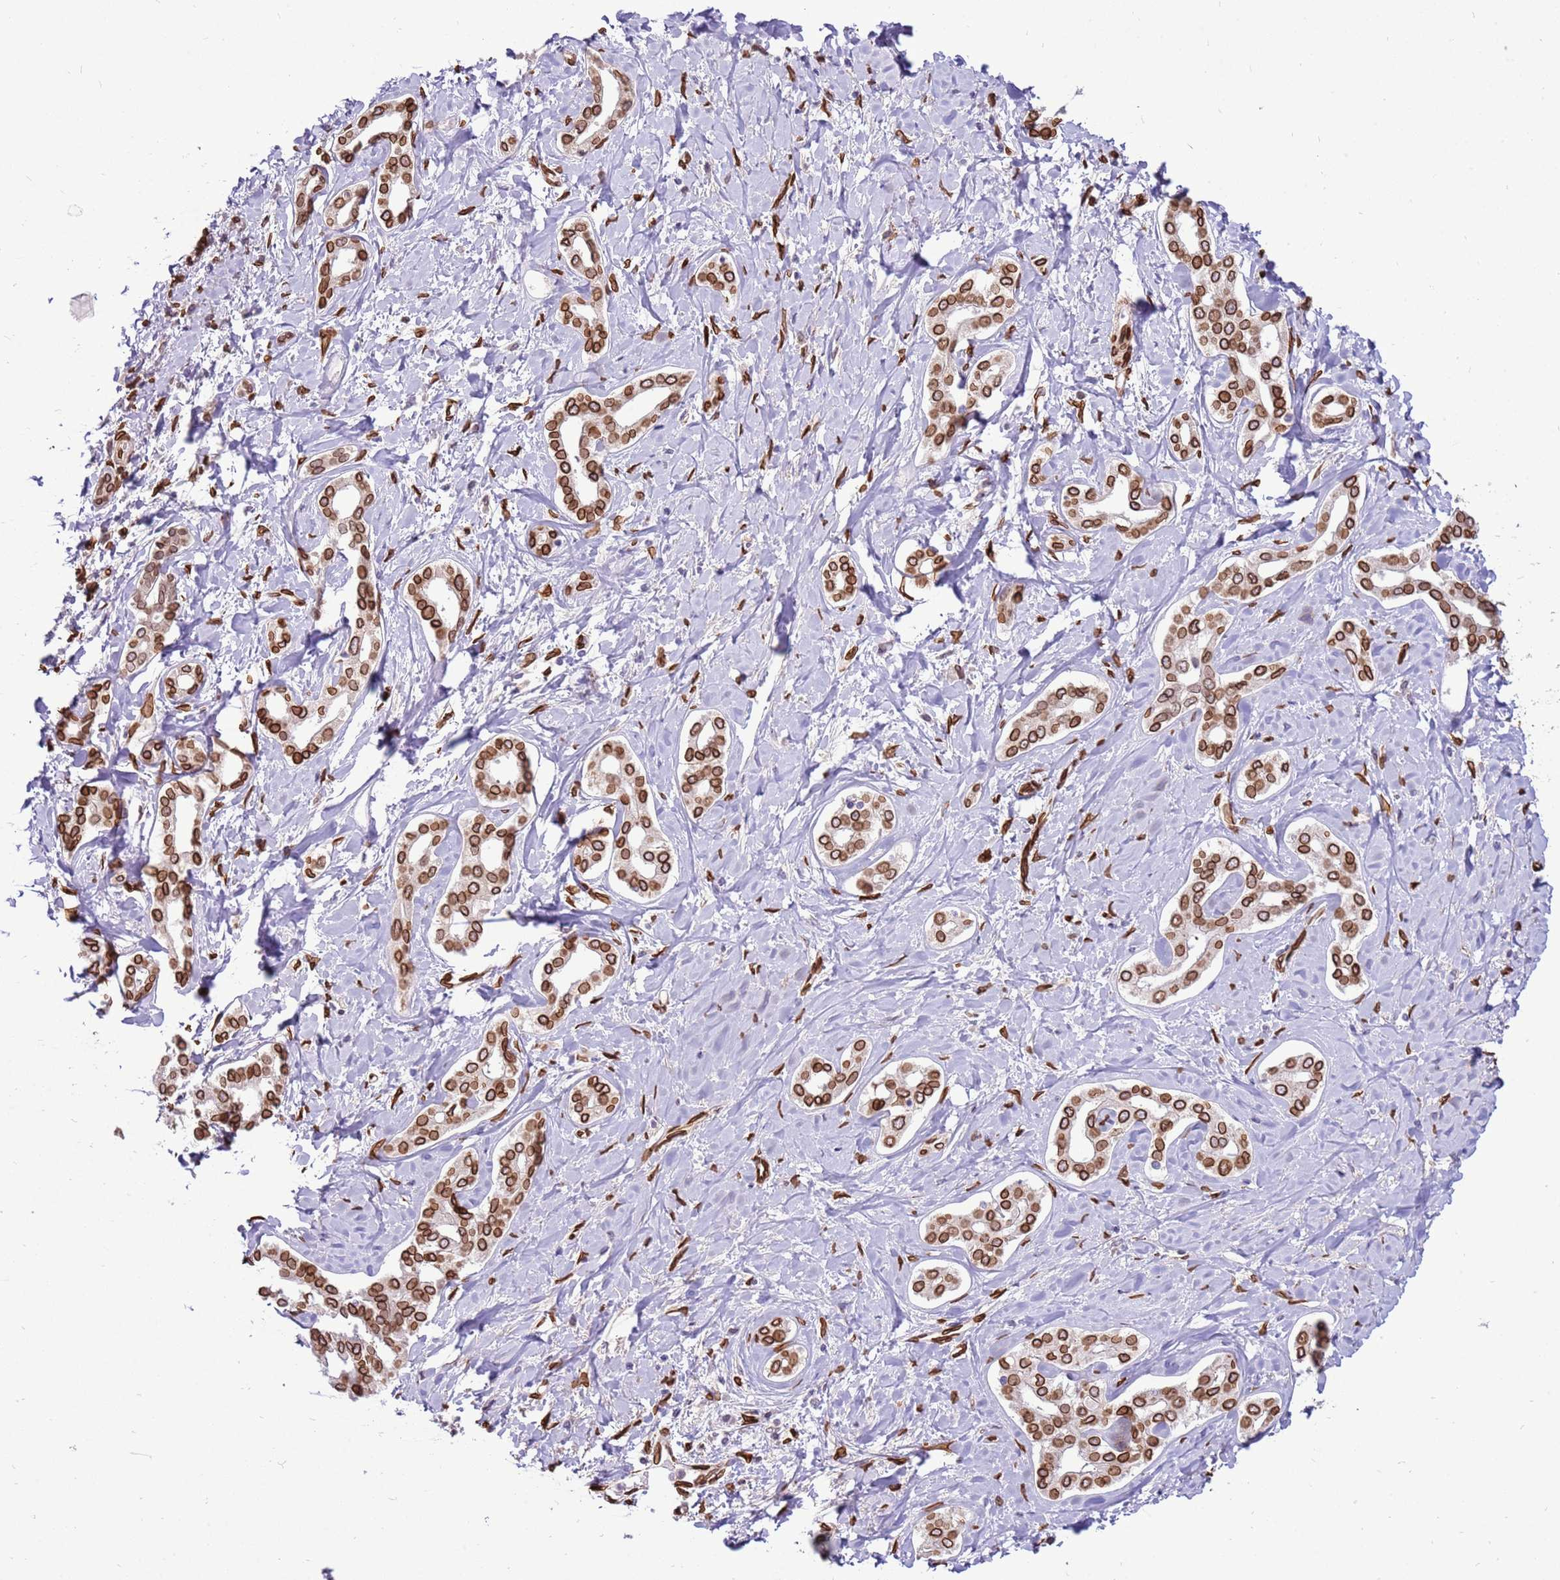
{"staining": {"intensity": "strong", "quantity": ">75%", "location": "cytoplasmic/membranous,nuclear"}, "tissue": "liver cancer", "cell_type": "Tumor cells", "image_type": "cancer", "snomed": [{"axis": "morphology", "description": "Cholangiocarcinoma"}, {"axis": "topography", "description": "Liver"}], "caption": "Immunohistochemical staining of cholangiocarcinoma (liver) demonstrates strong cytoplasmic/membranous and nuclear protein positivity in approximately >75% of tumor cells. The staining was performed using DAB (3,3'-diaminobenzidine), with brown indicating positive protein expression. Nuclei are stained blue with hematoxylin.", "gene": "TMEM47", "patient": {"sex": "female", "age": 77}}